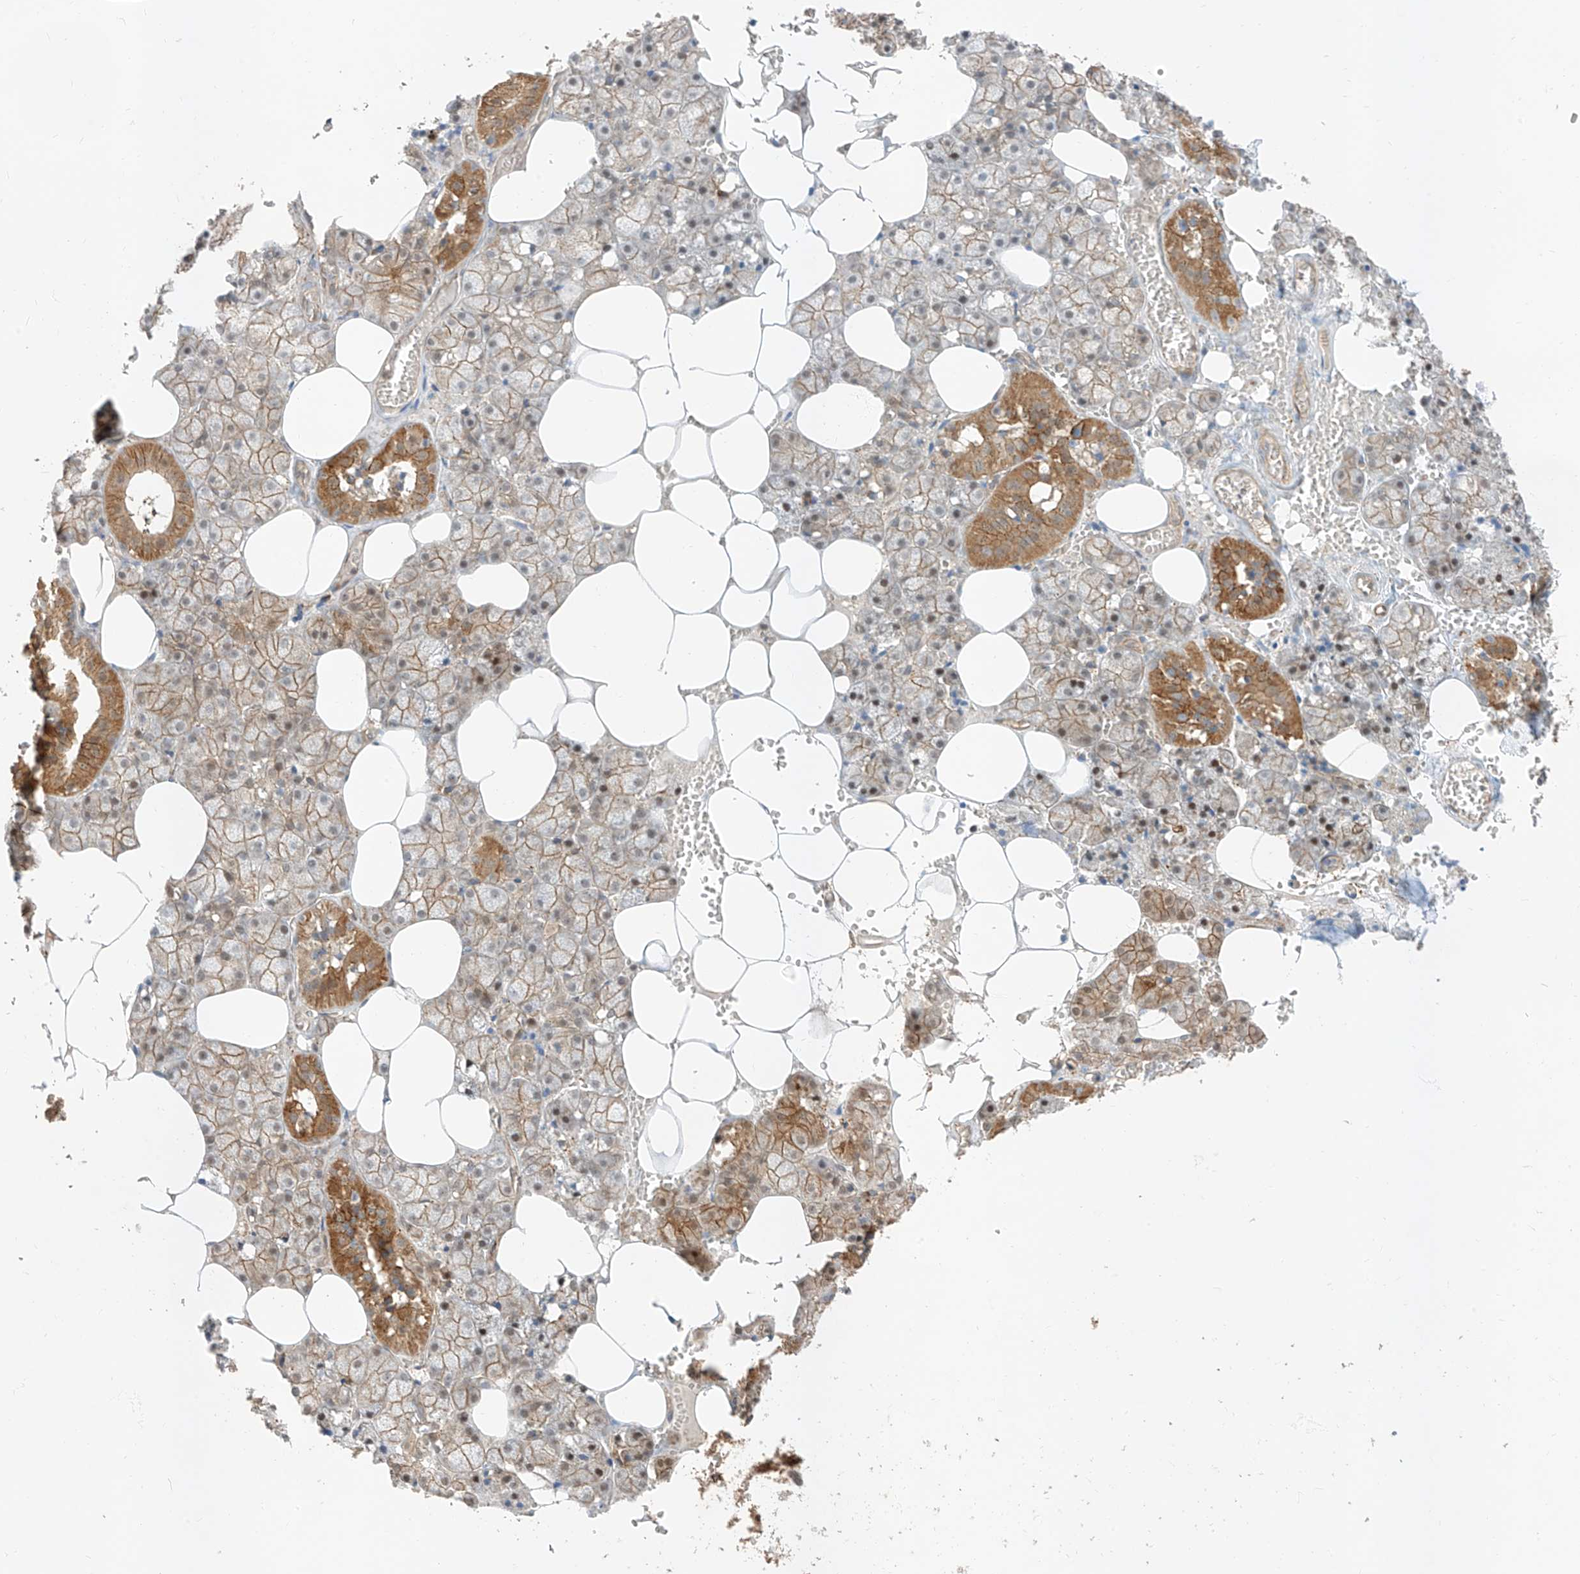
{"staining": {"intensity": "moderate", "quantity": ">75%", "location": "cytoplasmic/membranous"}, "tissue": "salivary gland", "cell_type": "Glandular cells", "image_type": "normal", "snomed": [{"axis": "morphology", "description": "Normal tissue, NOS"}, {"axis": "topography", "description": "Salivary gland"}], "caption": "Moderate cytoplasmic/membranous protein expression is appreciated in about >75% of glandular cells in salivary gland.", "gene": "EPHX4", "patient": {"sex": "male", "age": 62}}